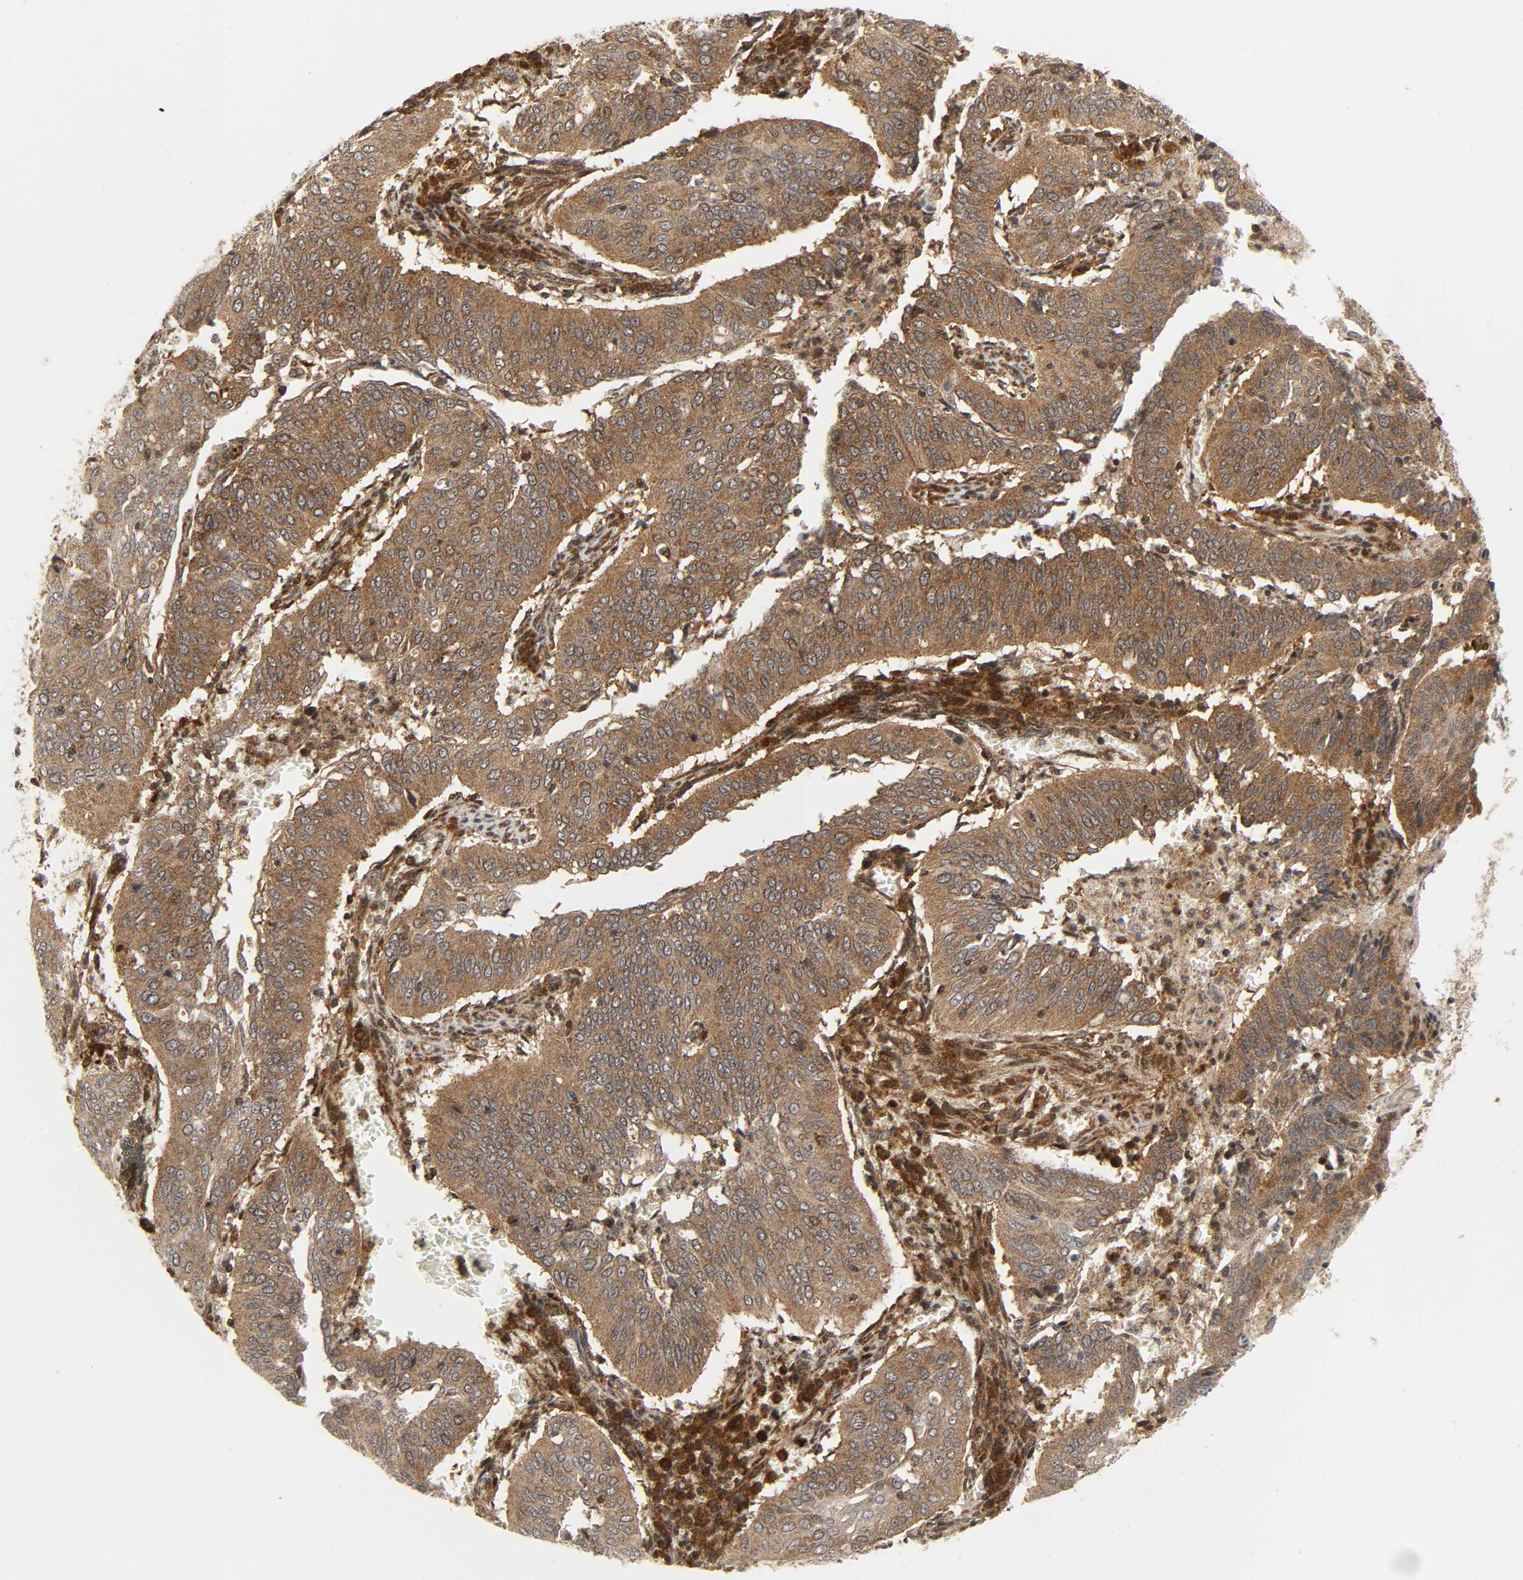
{"staining": {"intensity": "moderate", "quantity": ">75%", "location": "cytoplasmic/membranous"}, "tissue": "cervical cancer", "cell_type": "Tumor cells", "image_type": "cancer", "snomed": [{"axis": "morphology", "description": "Squamous cell carcinoma, NOS"}, {"axis": "topography", "description": "Cervix"}], "caption": "IHC image of neoplastic tissue: human cervical cancer (squamous cell carcinoma) stained using immunohistochemistry demonstrates medium levels of moderate protein expression localized specifically in the cytoplasmic/membranous of tumor cells, appearing as a cytoplasmic/membranous brown color.", "gene": "CHUK", "patient": {"sex": "female", "age": 39}}